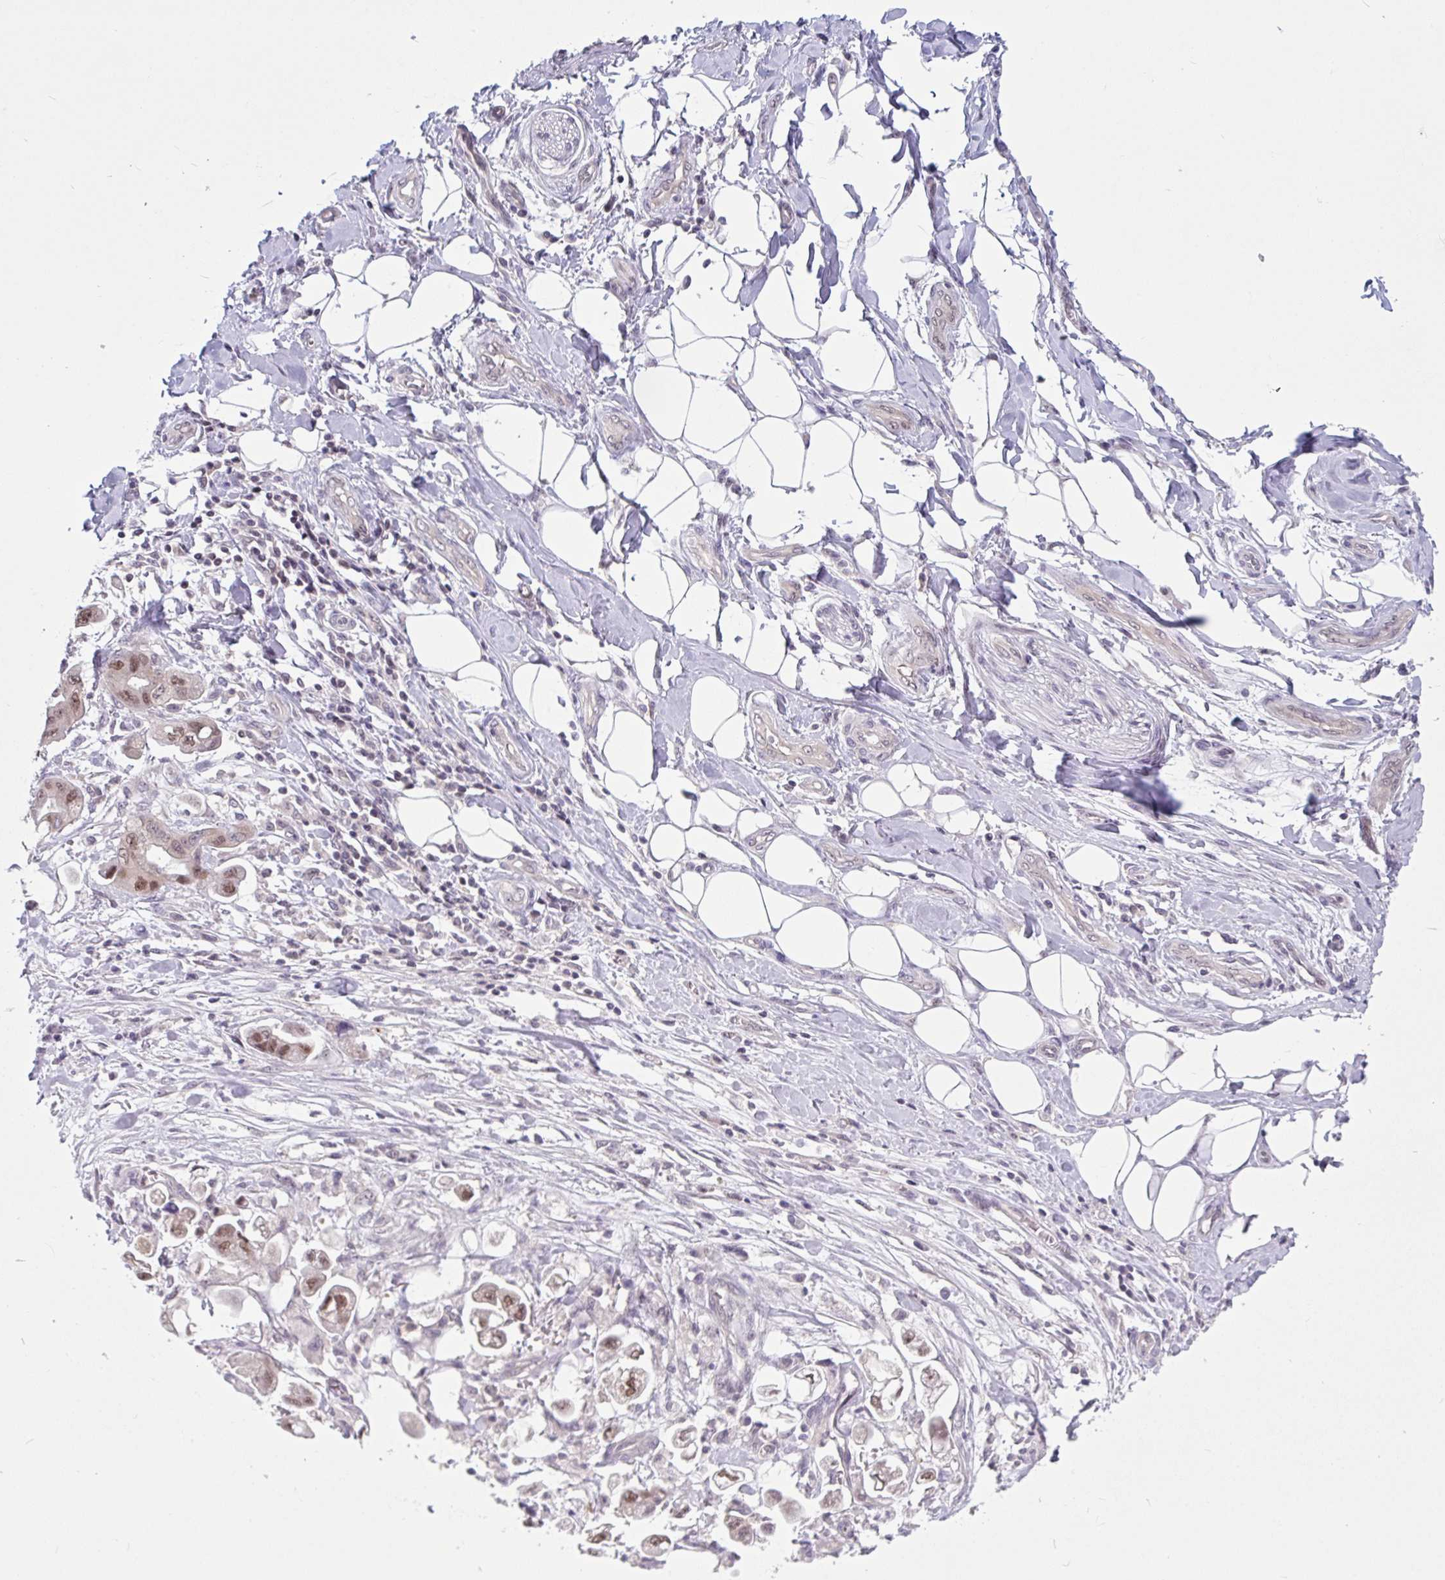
{"staining": {"intensity": "moderate", "quantity": "25%-75%", "location": "nuclear"}, "tissue": "stomach cancer", "cell_type": "Tumor cells", "image_type": "cancer", "snomed": [{"axis": "morphology", "description": "Adenocarcinoma, NOS"}, {"axis": "topography", "description": "Stomach"}], "caption": "Tumor cells demonstrate medium levels of moderate nuclear positivity in approximately 25%-75% of cells in human stomach adenocarcinoma.", "gene": "TSN", "patient": {"sex": "male", "age": 62}}